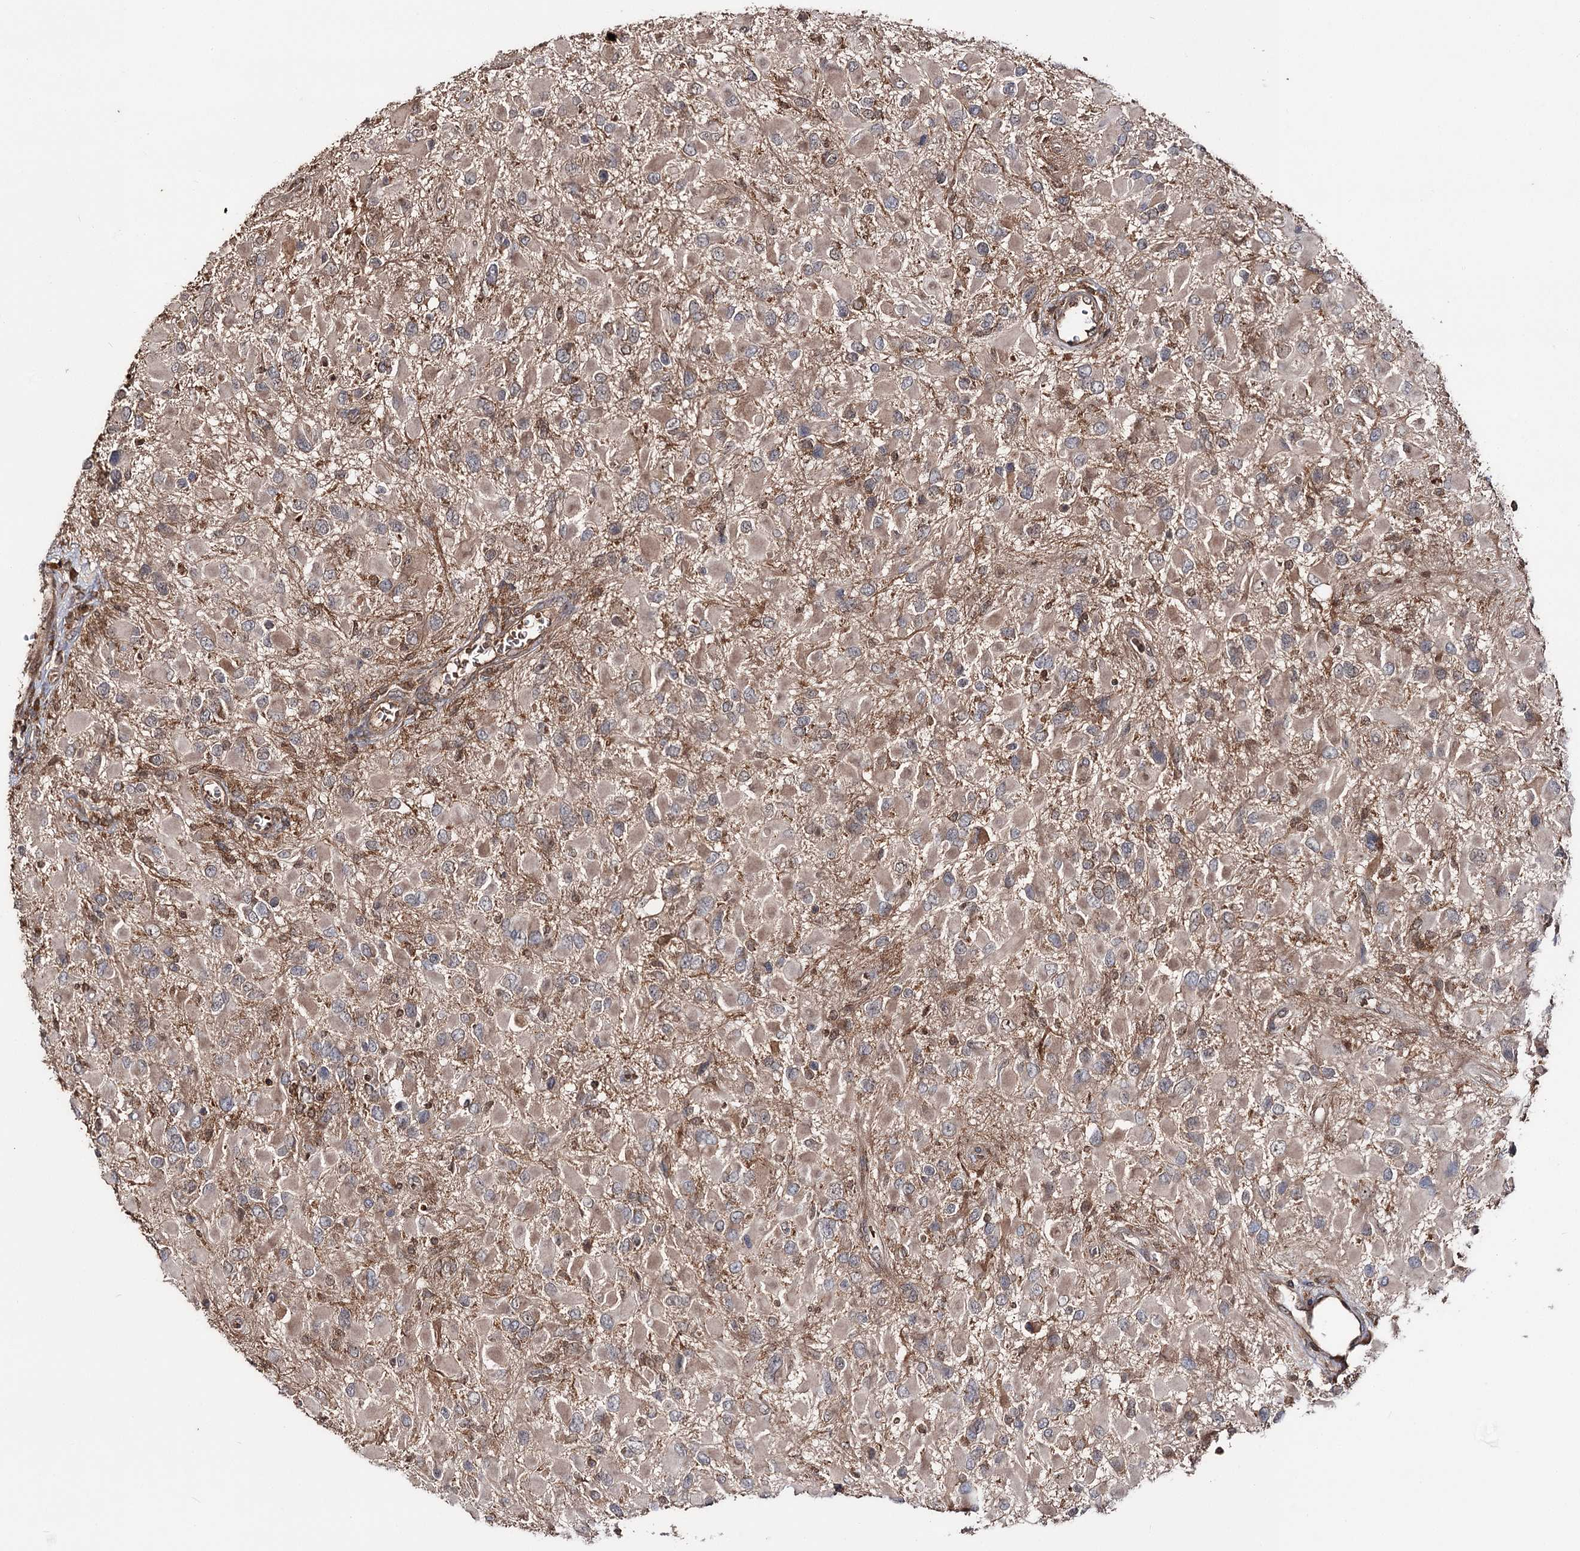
{"staining": {"intensity": "weak", "quantity": "25%-75%", "location": "cytoplasmic/membranous"}, "tissue": "glioma", "cell_type": "Tumor cells", "image_type": "cancer", "snomed": [{"axis": "morphology", "description": "Glioma, malignant, High grade"}, {"axis": "topography", "description": "Brain"}], "caption": "A photomicrograph of malignant high-grade glioma stained for a protein reveals weak cytoplasmic/membranous brown staining in tumor cells. (DAB IHC with brightfield microscopy, high magnification).", "gene": "FAM53B", "patient": {"sex": "male", "age": 53}}